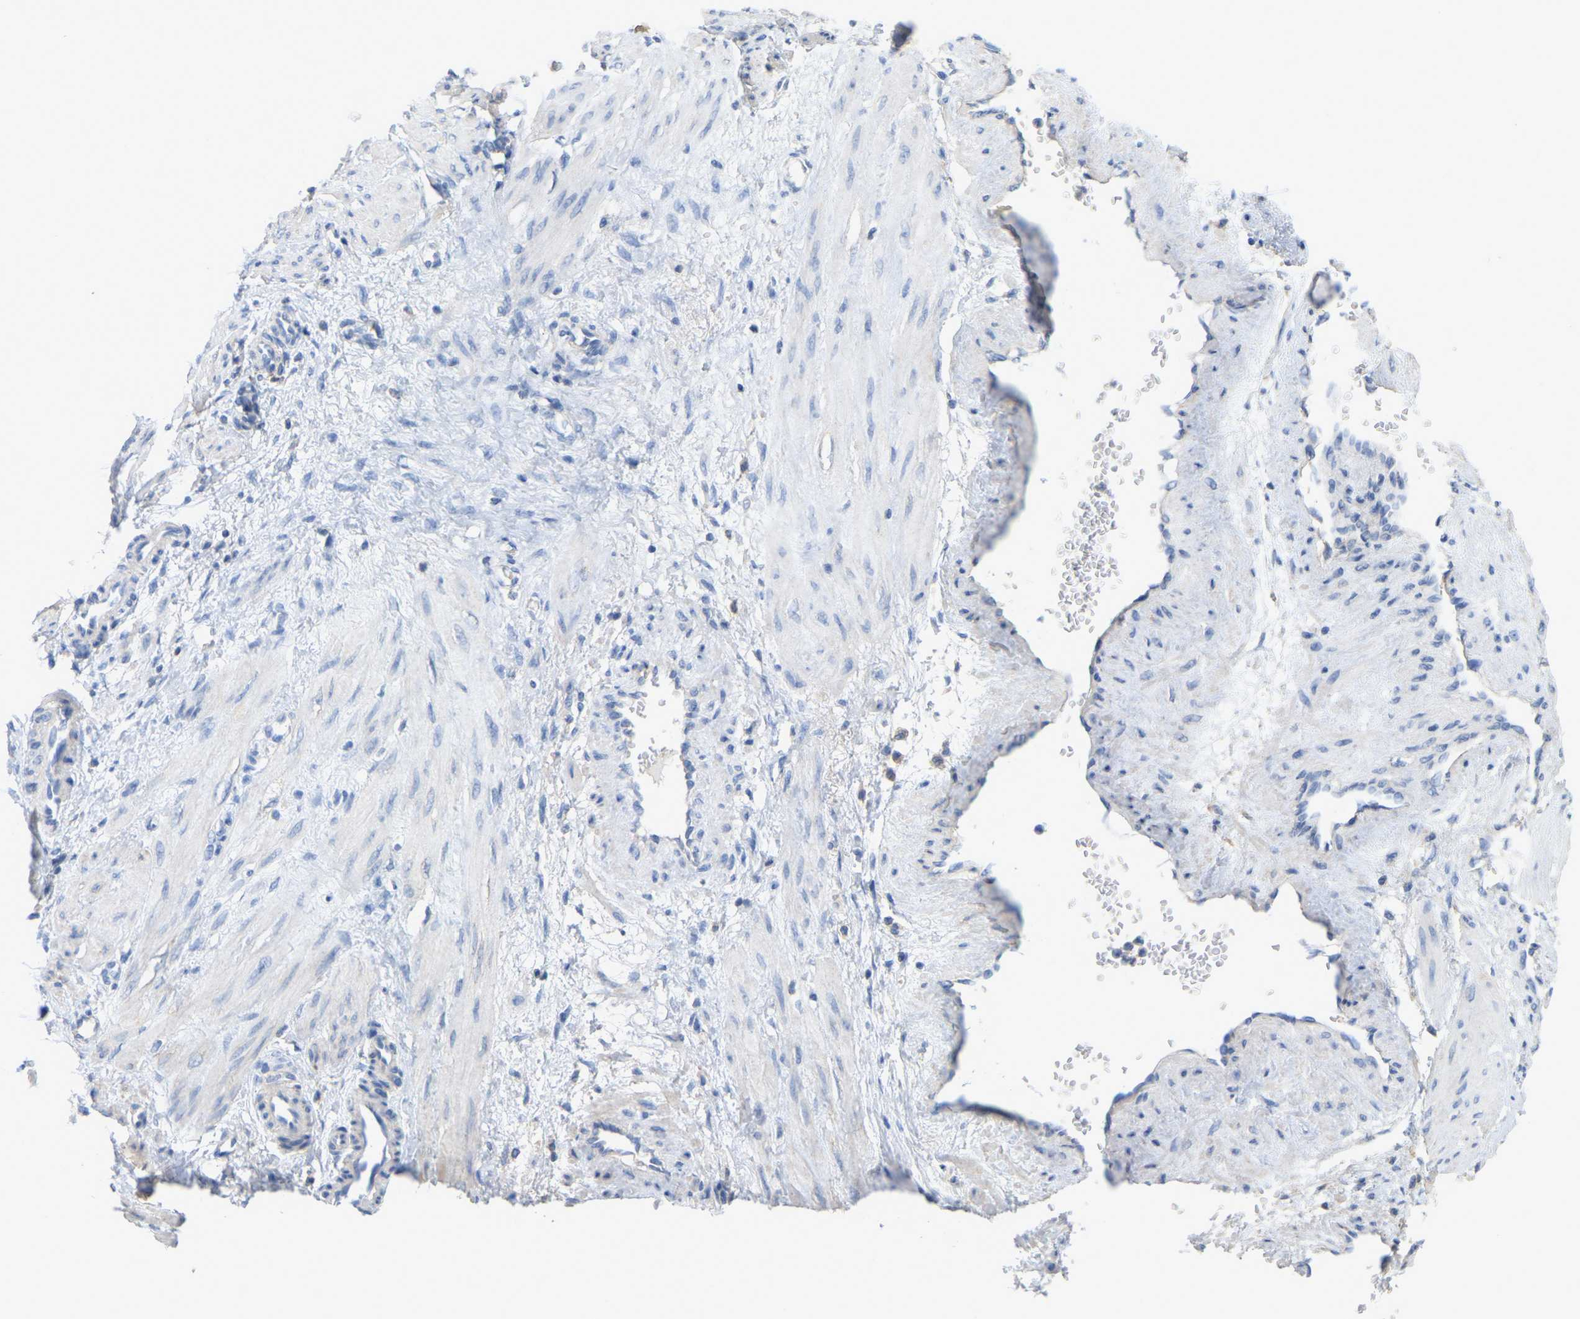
{"staining": {"intensity": "negative", "quantity": "none", "location": "none"}, "tissue": "smooth muscle", "cell_type": "Smooth muscle cells", "image_type": "normal", "snomed": [{"axis": "morphology", "description": "Normal tissue, NOS"}, {"axis": "topography", "description": "Endometrium"}], "caption": "Immunohistochemical staining of normal human smooth muscle shows no significant positivity in smooth muscle cells. (Brightfield microscopy of DAB immunohistochemistry at high magnification).", "gene": "SERPINB5", "patient": {"sex": "female", "age": 33}}